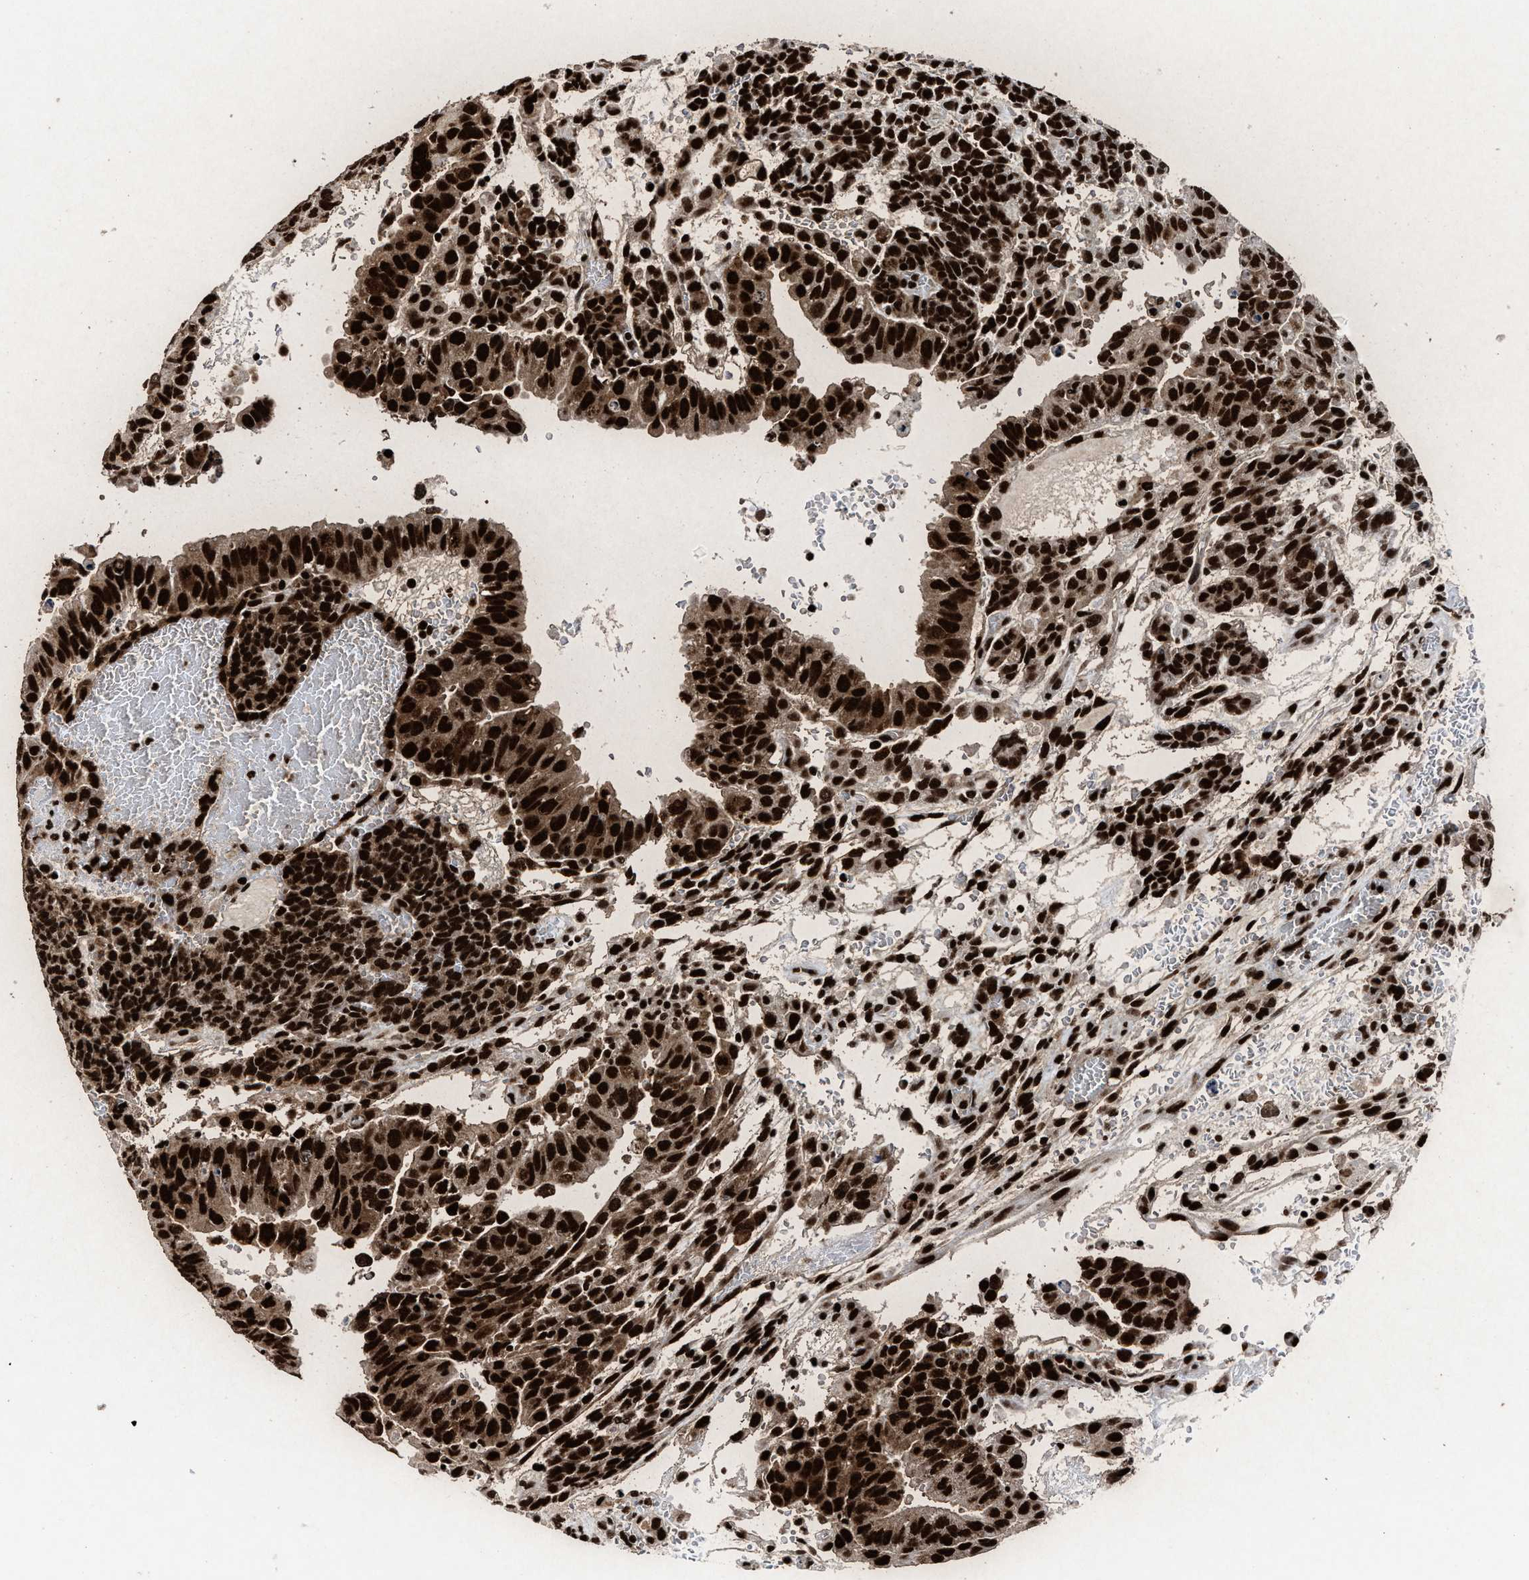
{"staining": {"intensity": "strong", "quantity": ">75%", "location": "cytoplasmic/membranous,nuclear"}, "tissue": "testis cancer", "cell_type": "Tumor cells", "image_type": "cancer", "snomed": [{"axis": "morphology", "description": "Seminoma, NOS"}, {"axis": "morphology", "description": "Carcinoma, Embryonal, NOS"}, {"axis": "topography", "description": "Testis"}], "caption": "The micrograph displays staining of seminoma (testis), revealing strong cytoplasmic/membranous and nuclear protein staining (brown color) within tumor cells.", "gene": "ALYREF", "patient": {"sex": "male", "age": 52}}